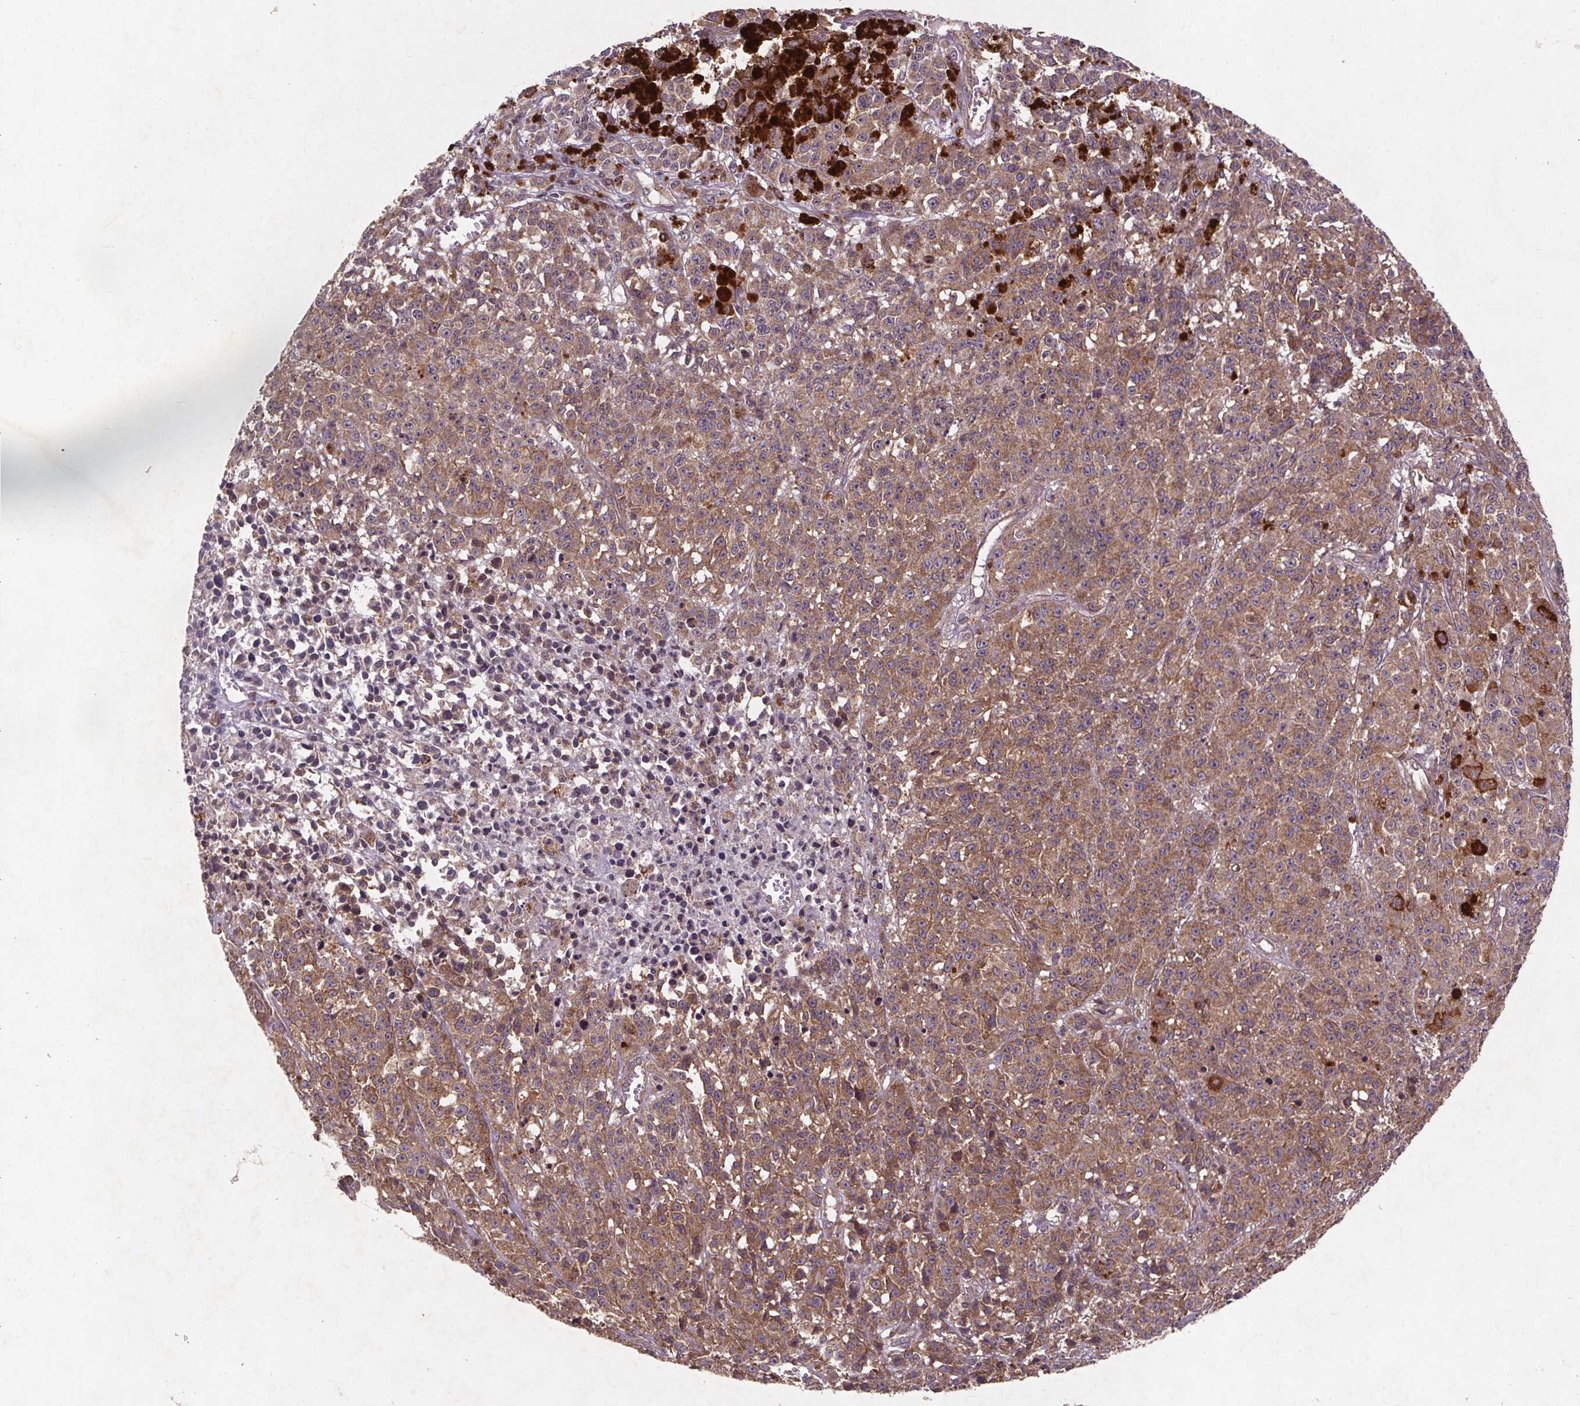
{"staining": {"intensity": "moderate", "quantity": ">75%", "location": "cytoplasmic/membranous"}, "tissue": "melanoma", "cell_type": "Tumor cells", "image_type": "cancer", "snomed": [{"axis": "morphology", "description": "Malignant melanoma, NOS"}, {"axis": "topography", "description": "Skin"}], "caption": "Melanoma was stained to show a protein in brown. There is medium levels of moderate cytoplasmic/membranous positivity in approximately >75% of tumor cells.", "gene": "STRN3", "patient": {"sex": "female", "age": 58}}